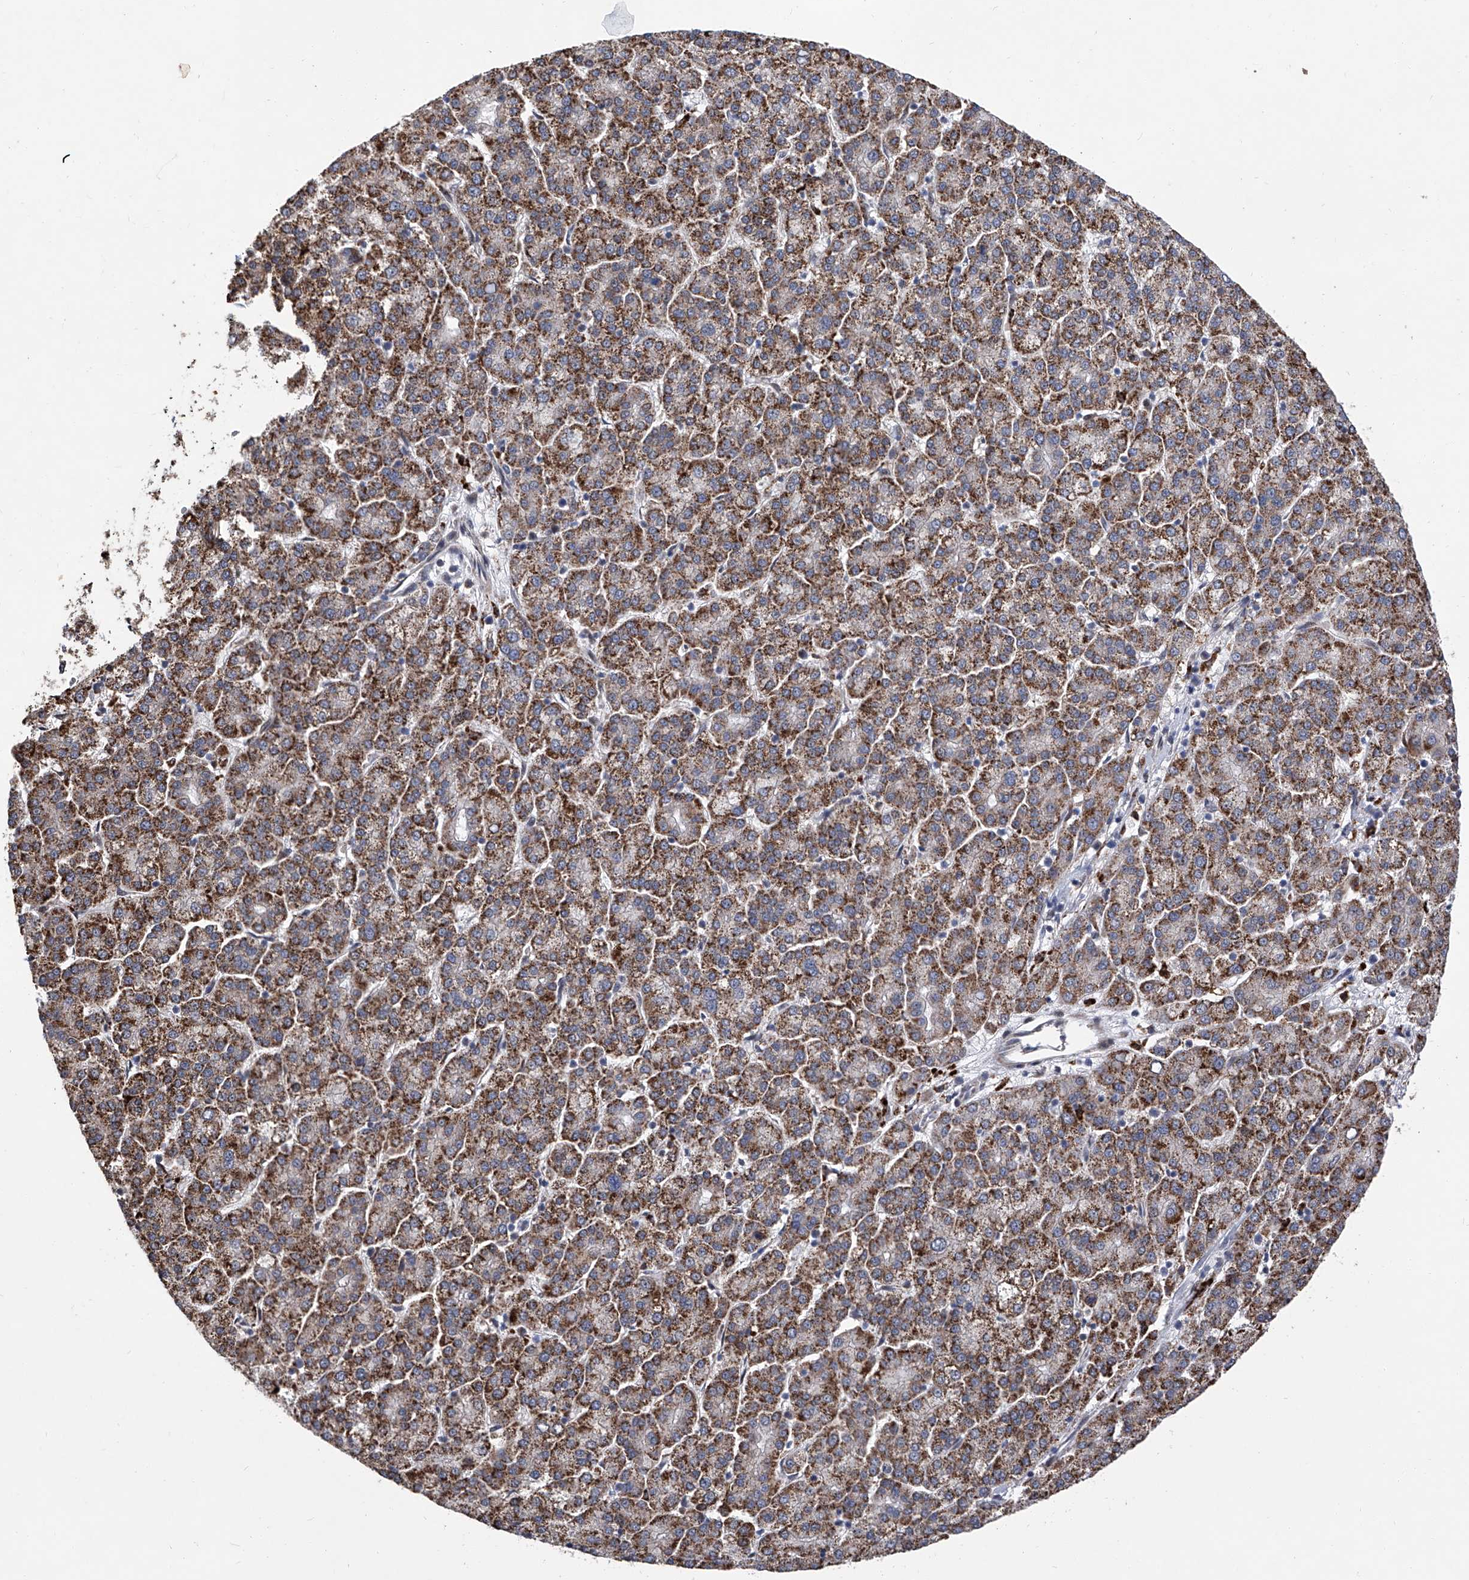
{"staining": {"intensity": "moderate", "quantity": ">75%", "location": "cytoplasmic/membranous"}, "tissue": "liver cancer", "cell_type": "Tumor cells", "image_type": "cancer", "snomed": [{"axis": "morphology", "description": "Carcinoma, Hepatocellular, NOS"}, {"axis": "topography", "description": "Liver"}], "caption": "DAB immunohistochemical staining of human liver cancer (hepatocellular carcinoma) exhibits moderate cytoplasmic/membranous protein positivity in about >75% of tumor cells. The protein is shown in brown color, while the nuclei are stained blue.", "gene": "FARP2", "patient": {"sex": "female", "age": 58}}